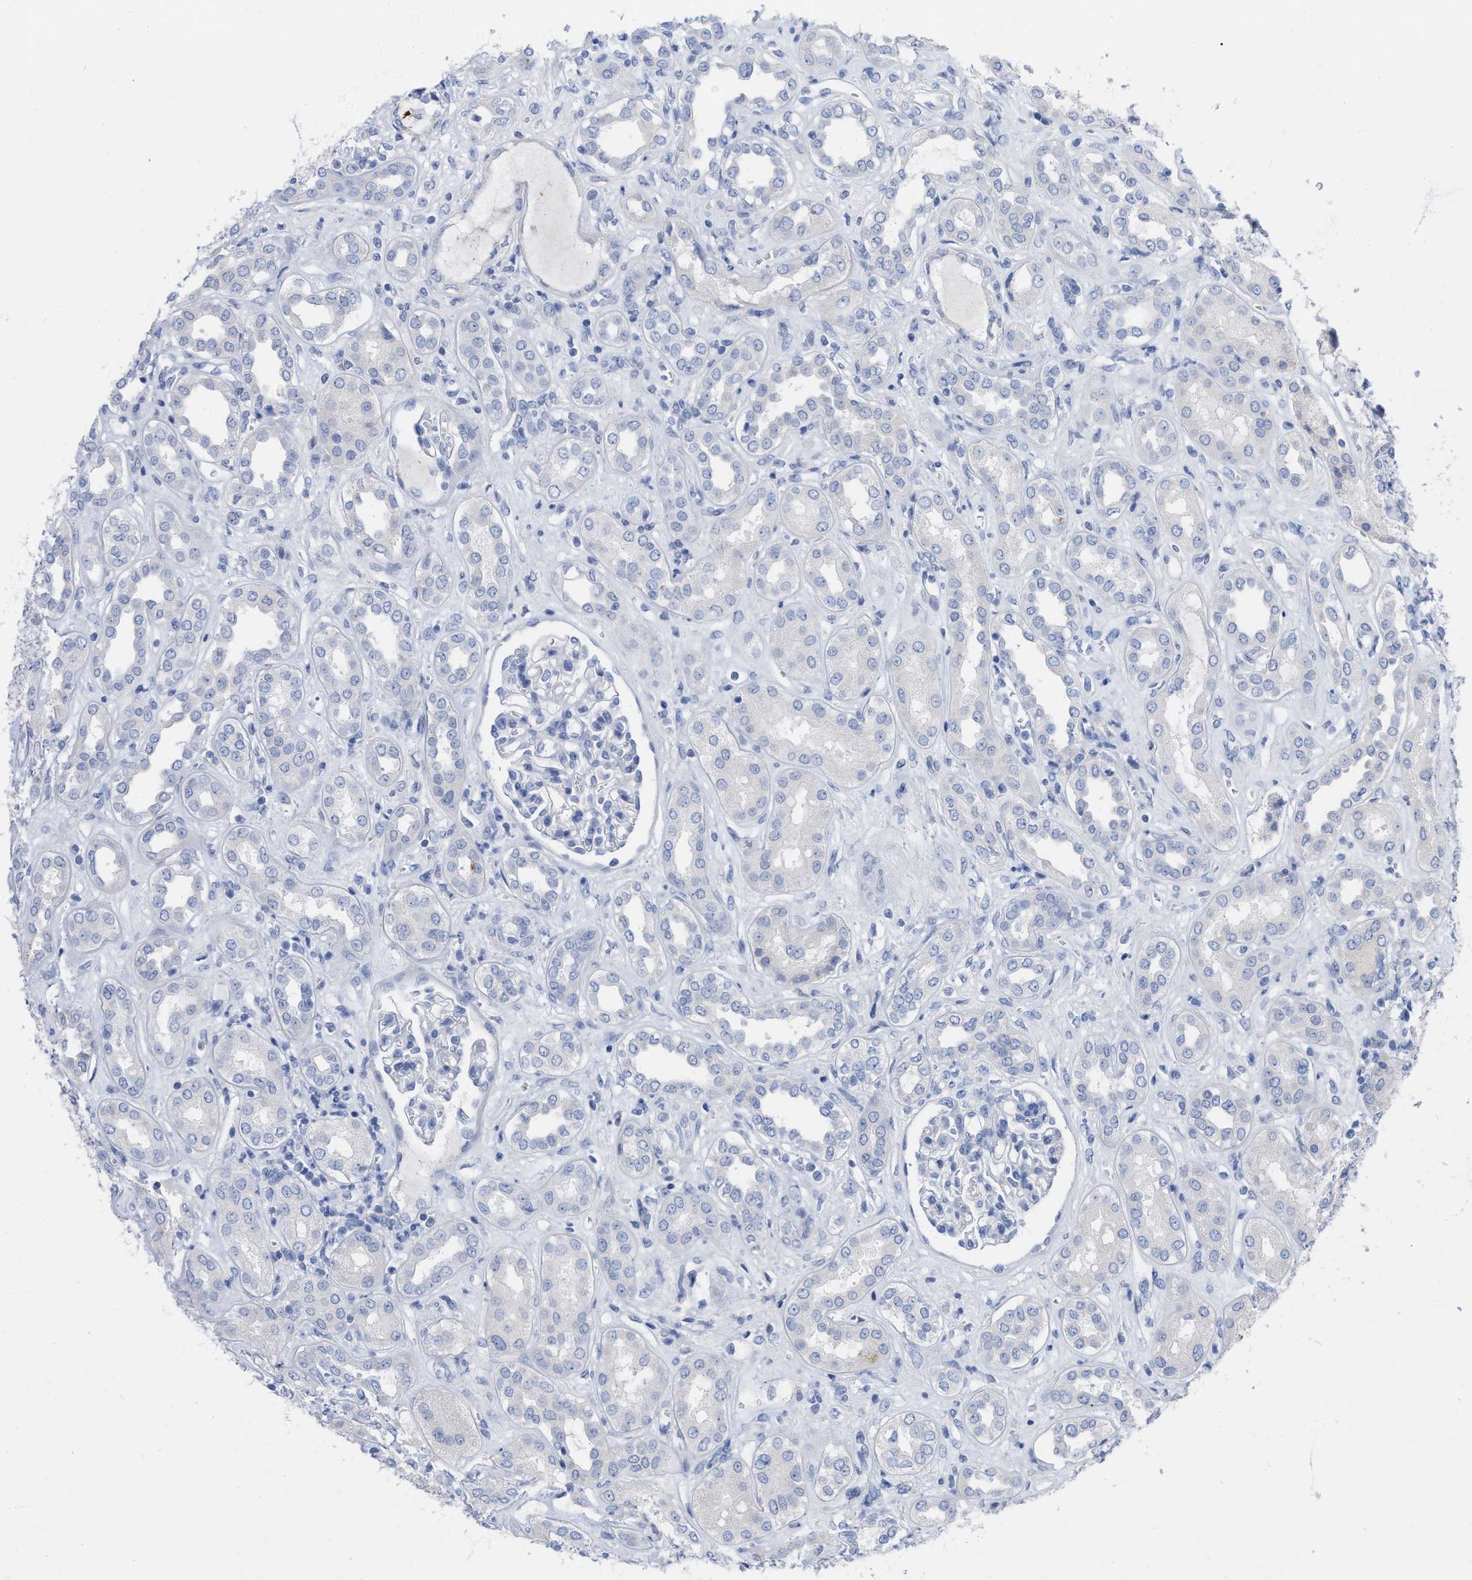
{"staining": {"intensity": "negative", "quantity": "none", "location": "none"}, "tissue": "kidney", "cell_type": "Cells in glomeruli", "image_type": "normal", "snomed": [{"axis": "morphology", "description": "Normal tissue, NOS"}, {"axis": "topography", "description": "Kidney"}], "caption": "Micrograph shows no significant protein positivity in cells in glomeruli of benign kidney. (DAB (3,3'-diaminobenzidine) immunohistochemistry (IHC) with hematoxylin counter stain).", "gene": "HAPLN1", "patient": {"sex": "male", "age": 59}}